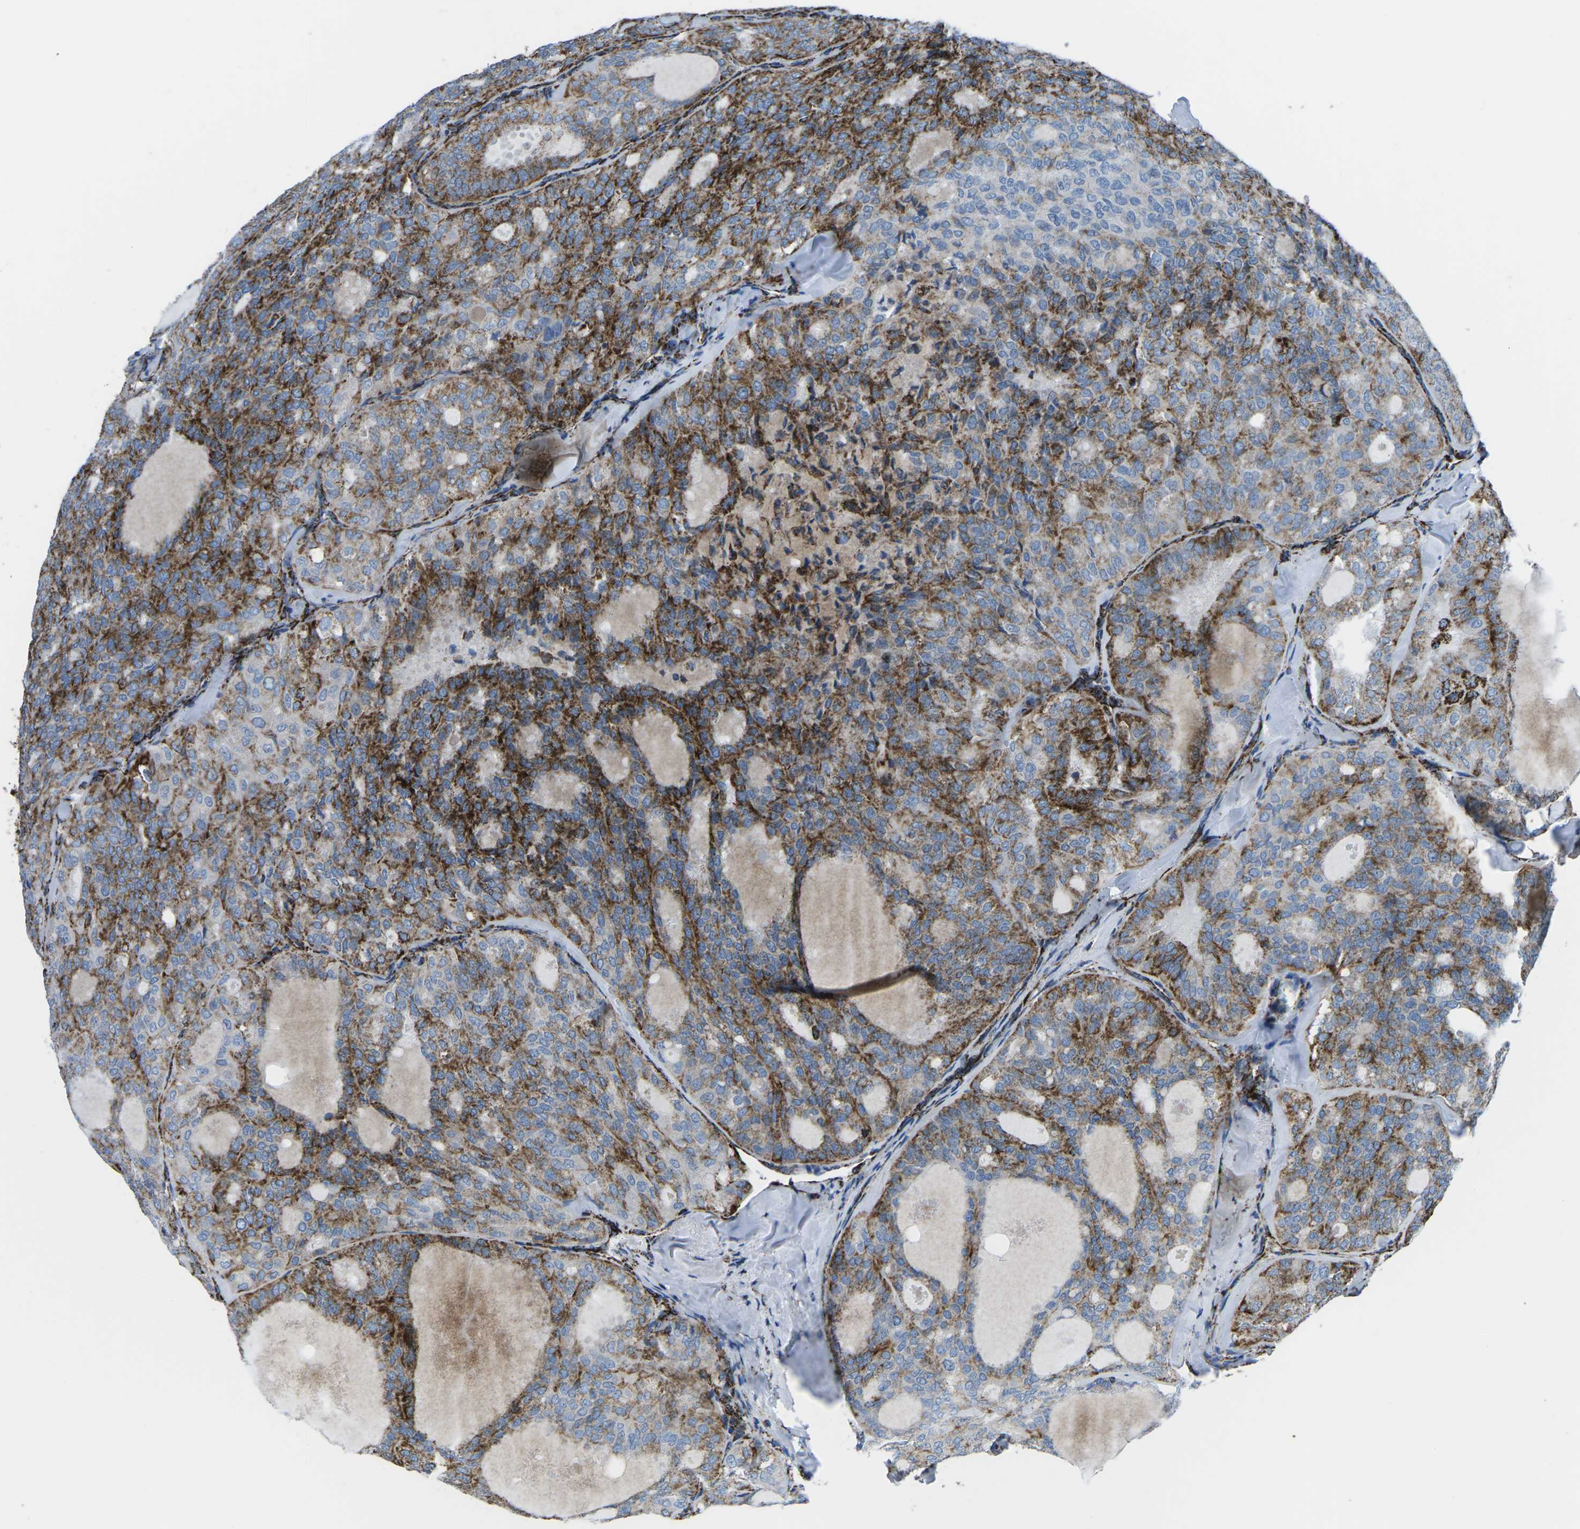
{"staining": {"intensity": "strong", "quantity": "25%-75%", "location": "cytoplasmic/membranous"}, "tissue": "thyroid cancer", "cell_type": "Tumor cells", "image_type": "cancer", "snomed": [{"axis": "morphology", "description": "Follicular adenoma carcinoma, NOS"}, {"axis": "topography", "description": "Thyroid gland"}], "caption": "Protein expression analysis of human follicular adenoma carcinoma (thyroid) reveals strong cytoplasmic/membranous expression in approximately 25%-75% of tumor cells. The protein is shown in brown color, while the nuclei are stained blue.", "gene": "MT-CO2", "patient": {"sex": "male", "age": 75}}